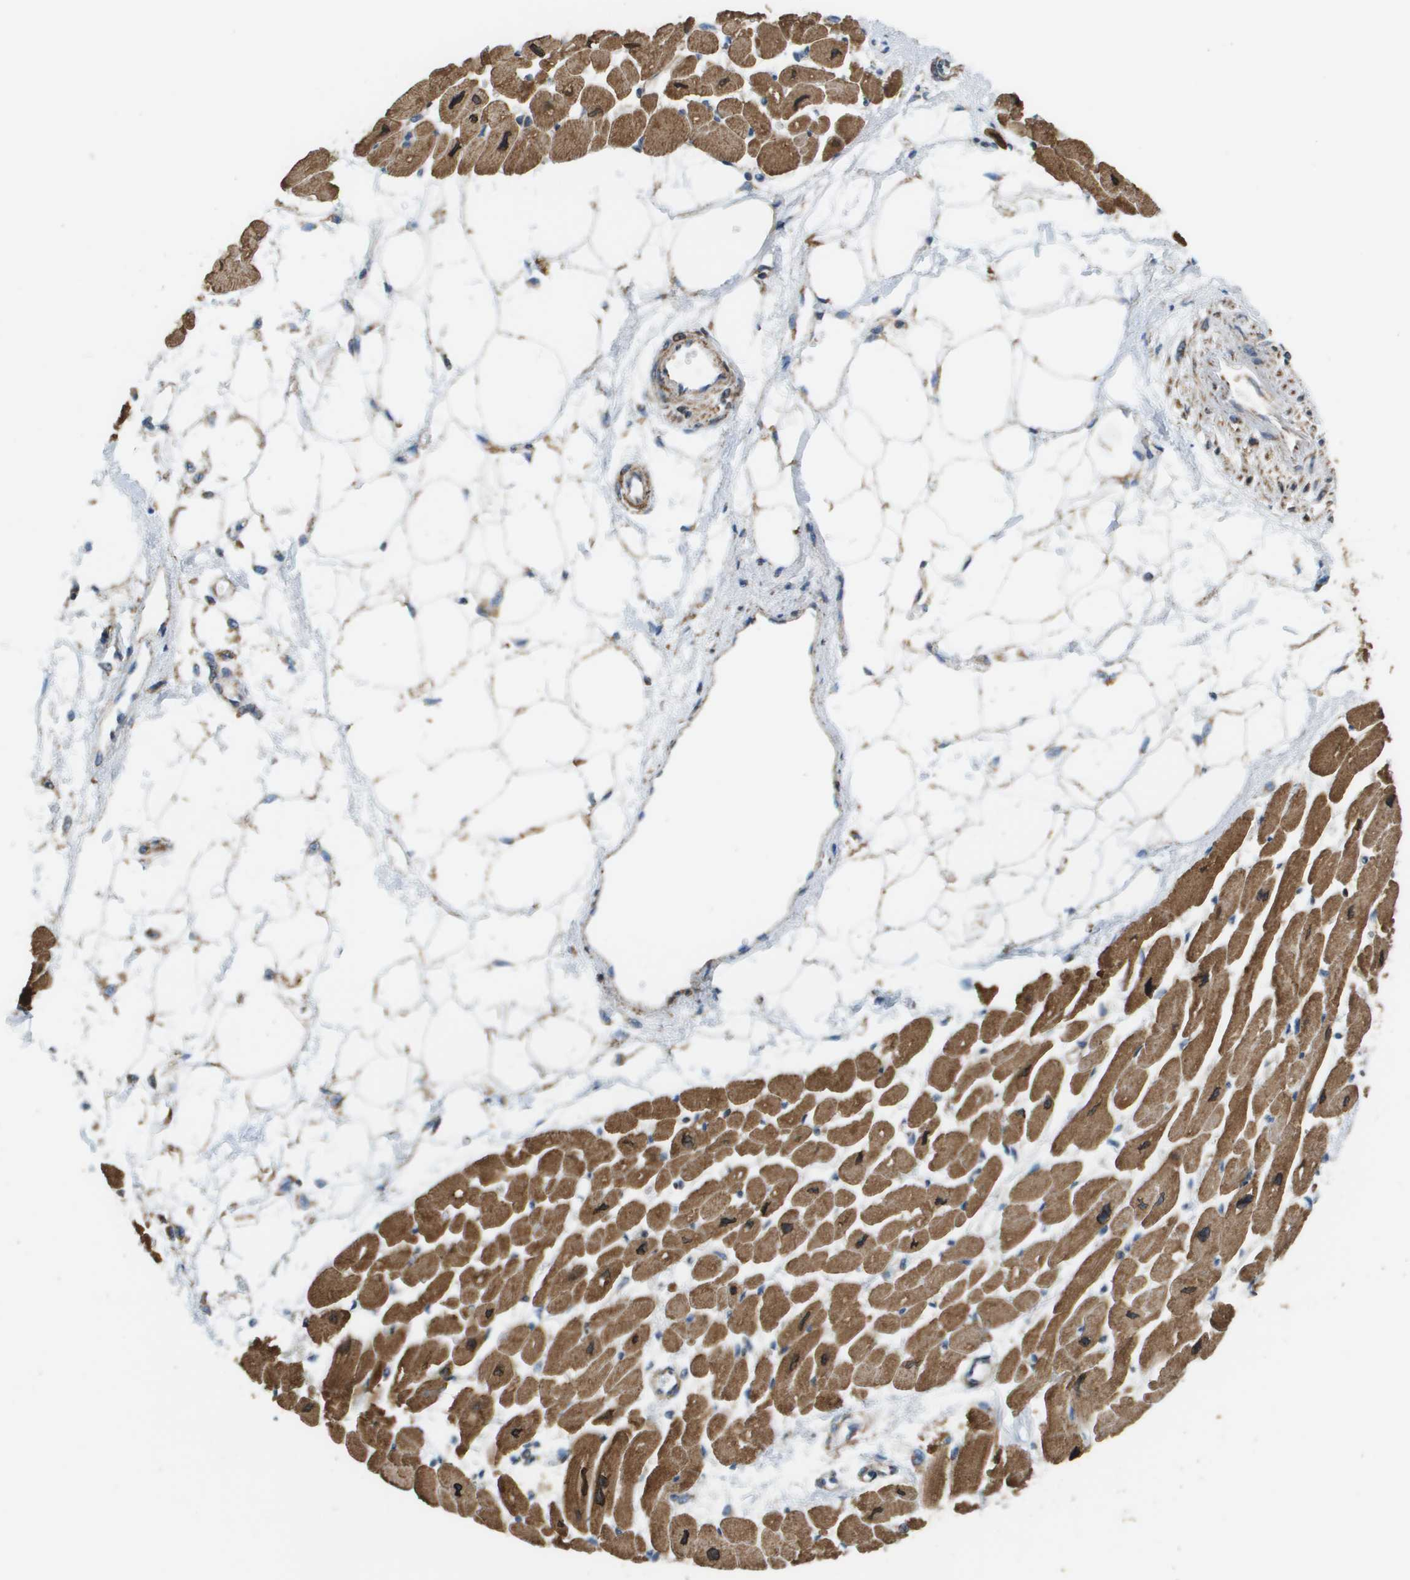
{"staining": {"intensity": "moderate", "quantity": ">75%", "location": "cytoplasmic/membranous"}, "tissue": "heart muscle", "cell_type": "Cardiomyocytes", "image_type": "normal", "snomed": [{"axis": "morphology", "description": "Normal tissue, NOS"}, {"axis": "topography", "description": "Heart"}], "caption": "Benign heart muscle demonstrates moderate cytoplasmic/membranous positivity in about >75% of cardiomyocytes, visualized by immunohistochemistry.", "gene": "TAOK3", "patient": {"sex": "female", "age": 54}}